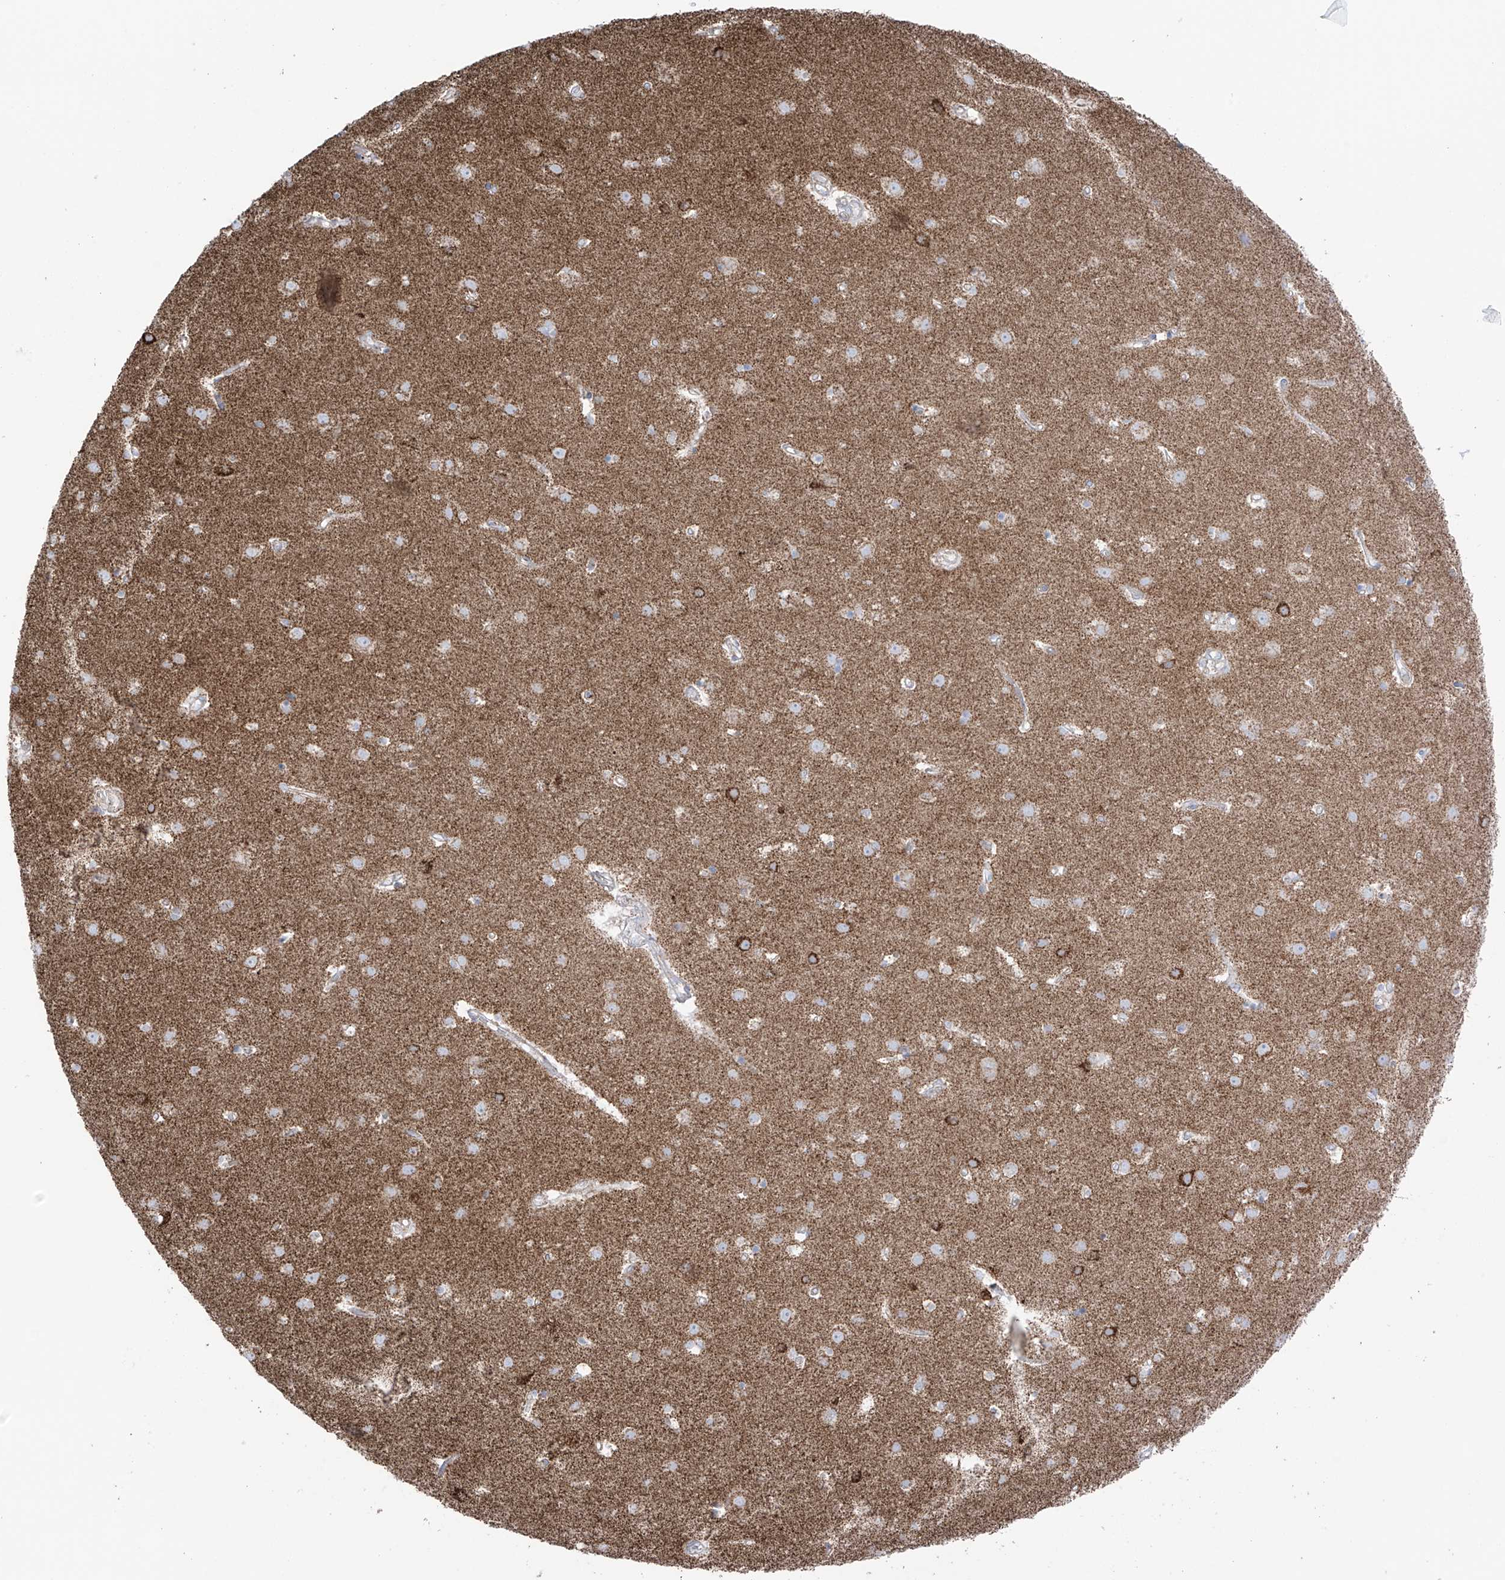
{"staining": {"intensity": "negative", "quantity": "none", "location": "none"}, "tissue": "cerebral cortex", "cell_type": "Endothelial cells", "image_type": "normal", "snomed": [{"axis": "morphology", "description": "Normal tissue, NOS"}, {"axis": "topography", "description": "Cerebral cortex"}], "caption": "A high-resolution histopathology image shows IHC staining of normal cerebral cortex, which shows no significant positivity in endothelial cells. (DAB IHC visualized using brightfield microscopy, high magnification).", "gene": "XKR3", "patient": {"sex": "male", "age": 54}}